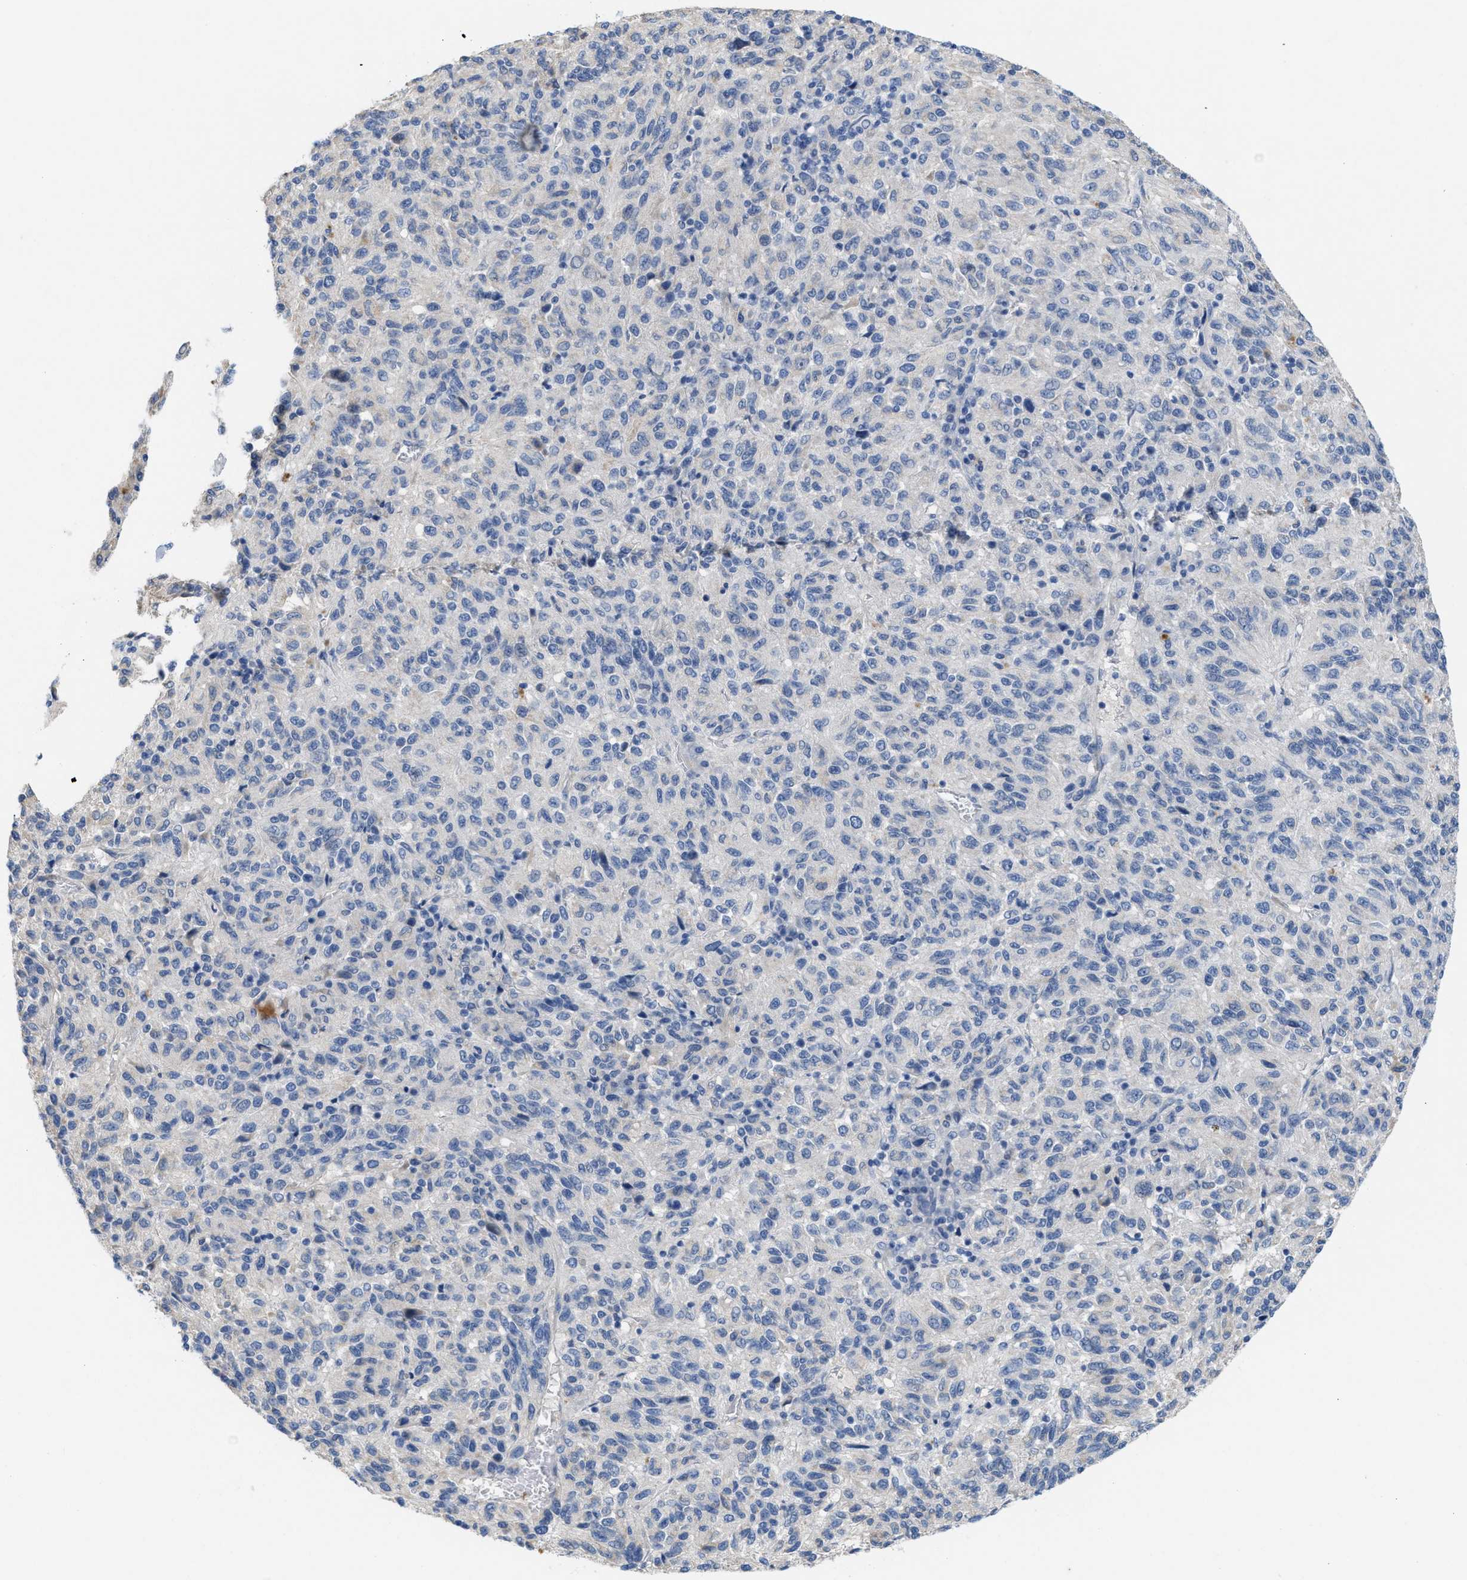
{"staining": {"intensity": "negative", "quantity": "none", "location": "none"}, "tissue": "melanoma", "cell_type": "Tumor cells", "image_type": "cancer", "snomed": [{"axis": "morphology", "description": "Malignant melanoma, Metastatic site"}, {"axis": "topography", "description": "Lung"}], "caption": "An immunohistochemistry histopathology image of malignant melanoma (metastatic site) is shown. There is no staining in tumor cells of malignant melanoma (metastatic site).", "gene": "CPA2", "patient": {"sex": "male", "age": 64}}